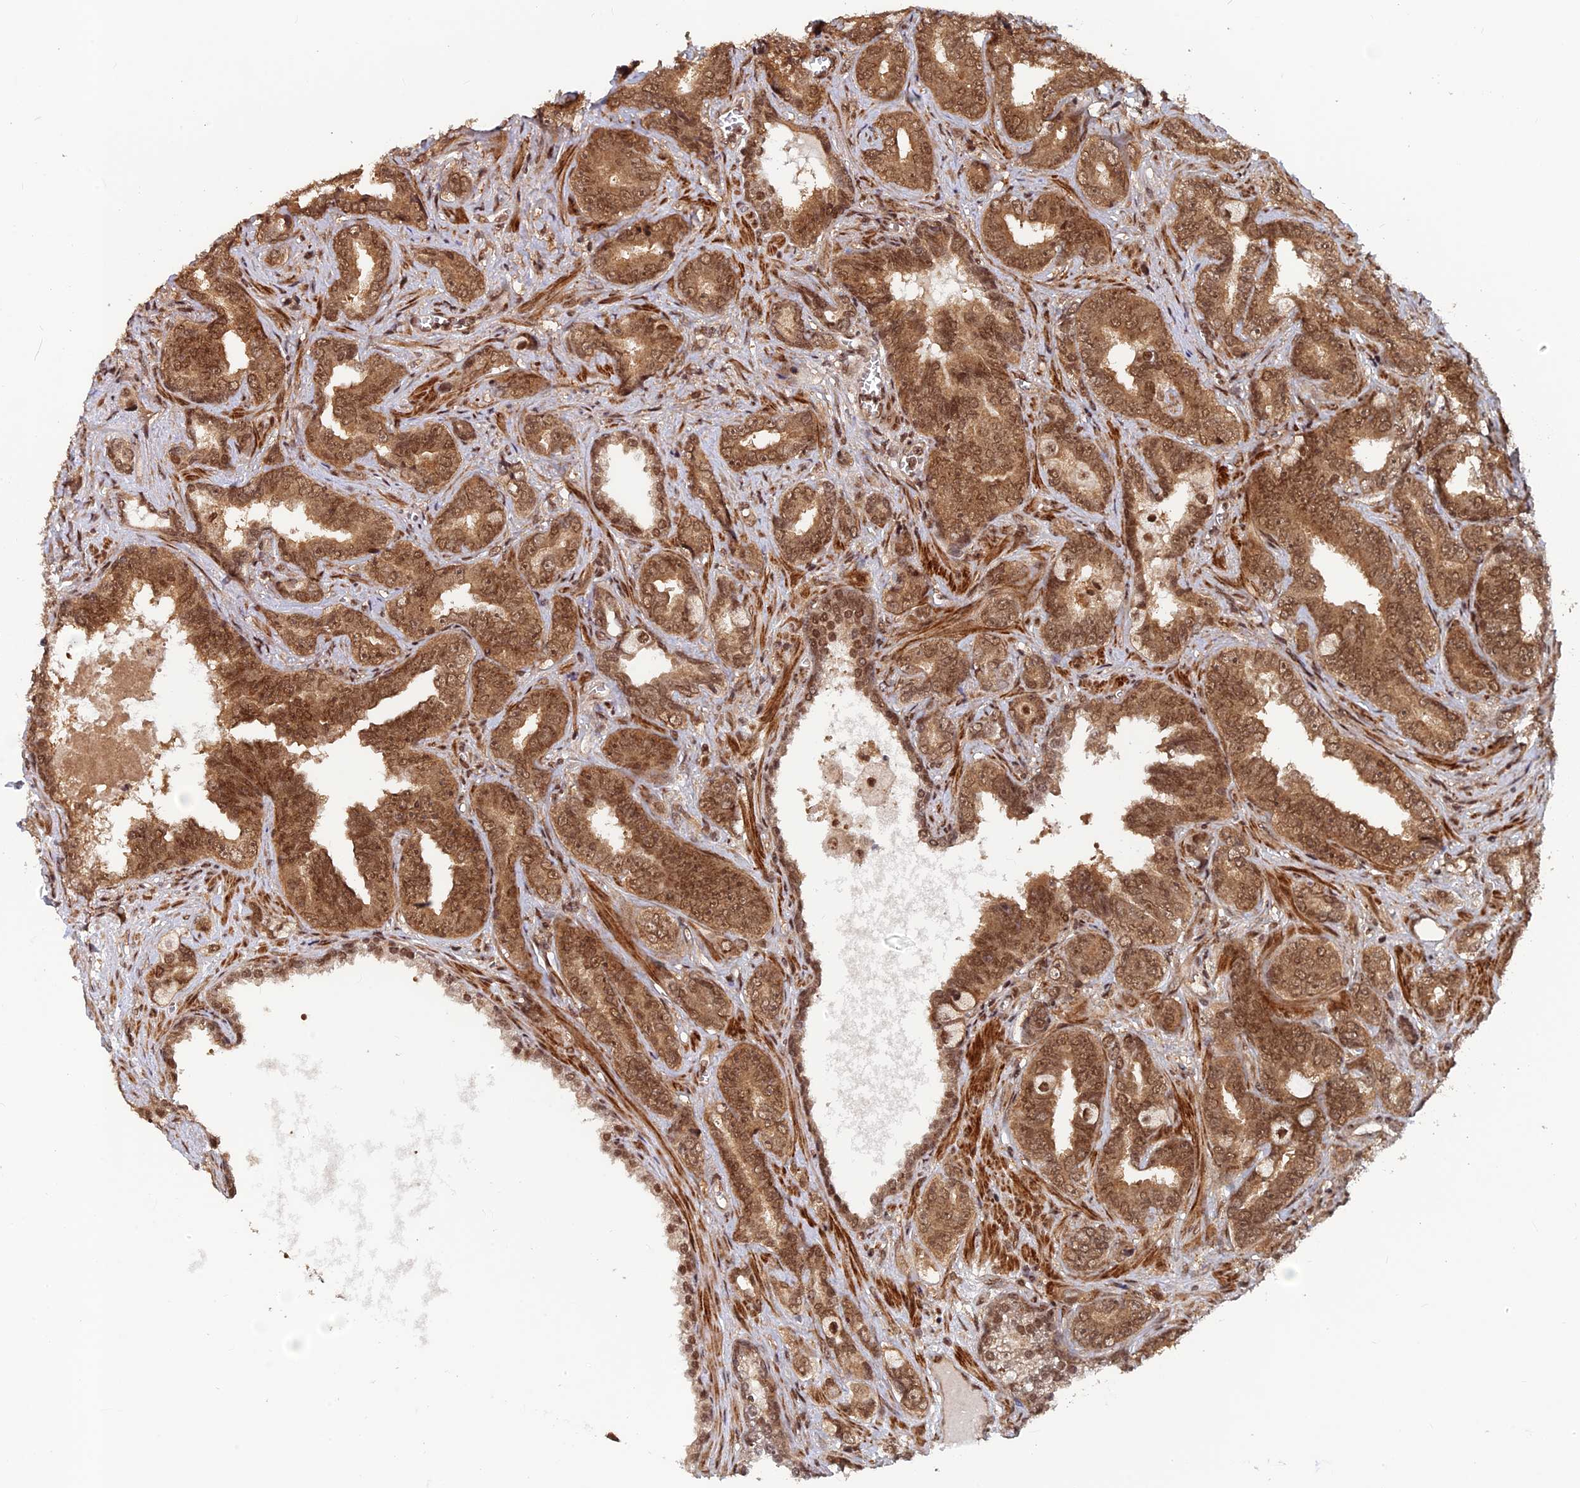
{"staining": {"intensity": "moderate", "quantity": ">75%", "location": "cytoplasmic/membranous,nuclear"}, "tissue": "prostate cancer", "cell_type": "Tumor cells", "image_type": "cancer", "snomed": [{"axis": "morphology", "description": "Adenocarcinoma, High grade"}, {"axis": "topography", "description": "Prostate"}], "caption": "Prostate adenocarcinoma (high-grade) stained for a protein (brown) shows moderate cytoplasmic/membranous and nuclear positive positivity in about >75% of tumor cells.", "gene": "FAM53C", "patient": {"sex": "male", "age": 67}}